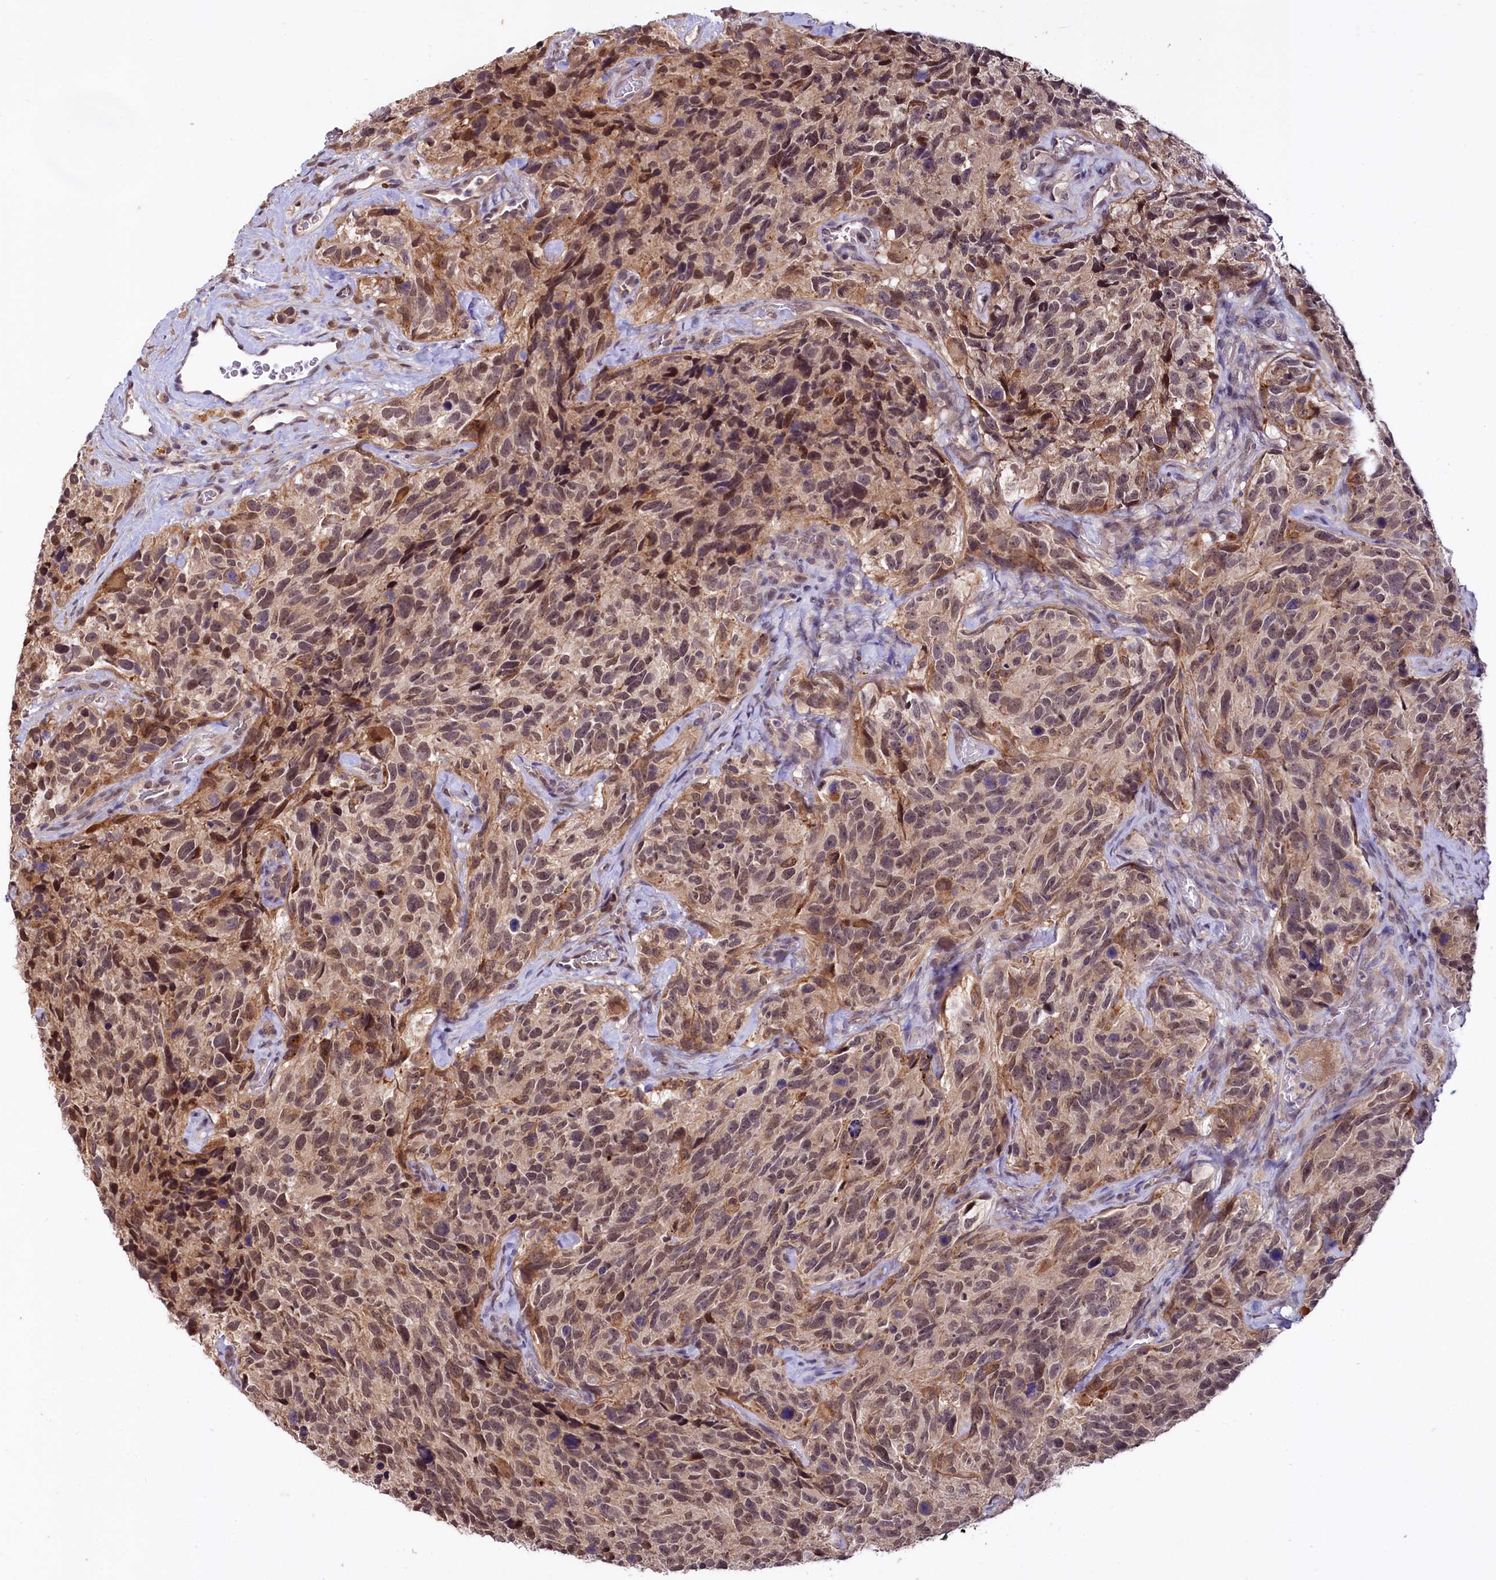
{"staining": {"intensity": "moderate", "quantity": ">75%", "location": "cytoplasmic/membranous,nuclear"}, "tissue": "glioma", "cell_type": "Tumor cells", "image_type": "cancer", "snomed": [{"axis": "morphology", "description": "Glioma, malignant, High grade"}, {"axis": "topography", "description": "Brain"}], "caption": "Glioma stained for a protein (brown) demonstrates moderate cytoplasmic/membranous and nuclear positive positivity in about >75% of tumor cells.", "gene": "UBE3A", "patient": {"sex": "male", "age": 69}}